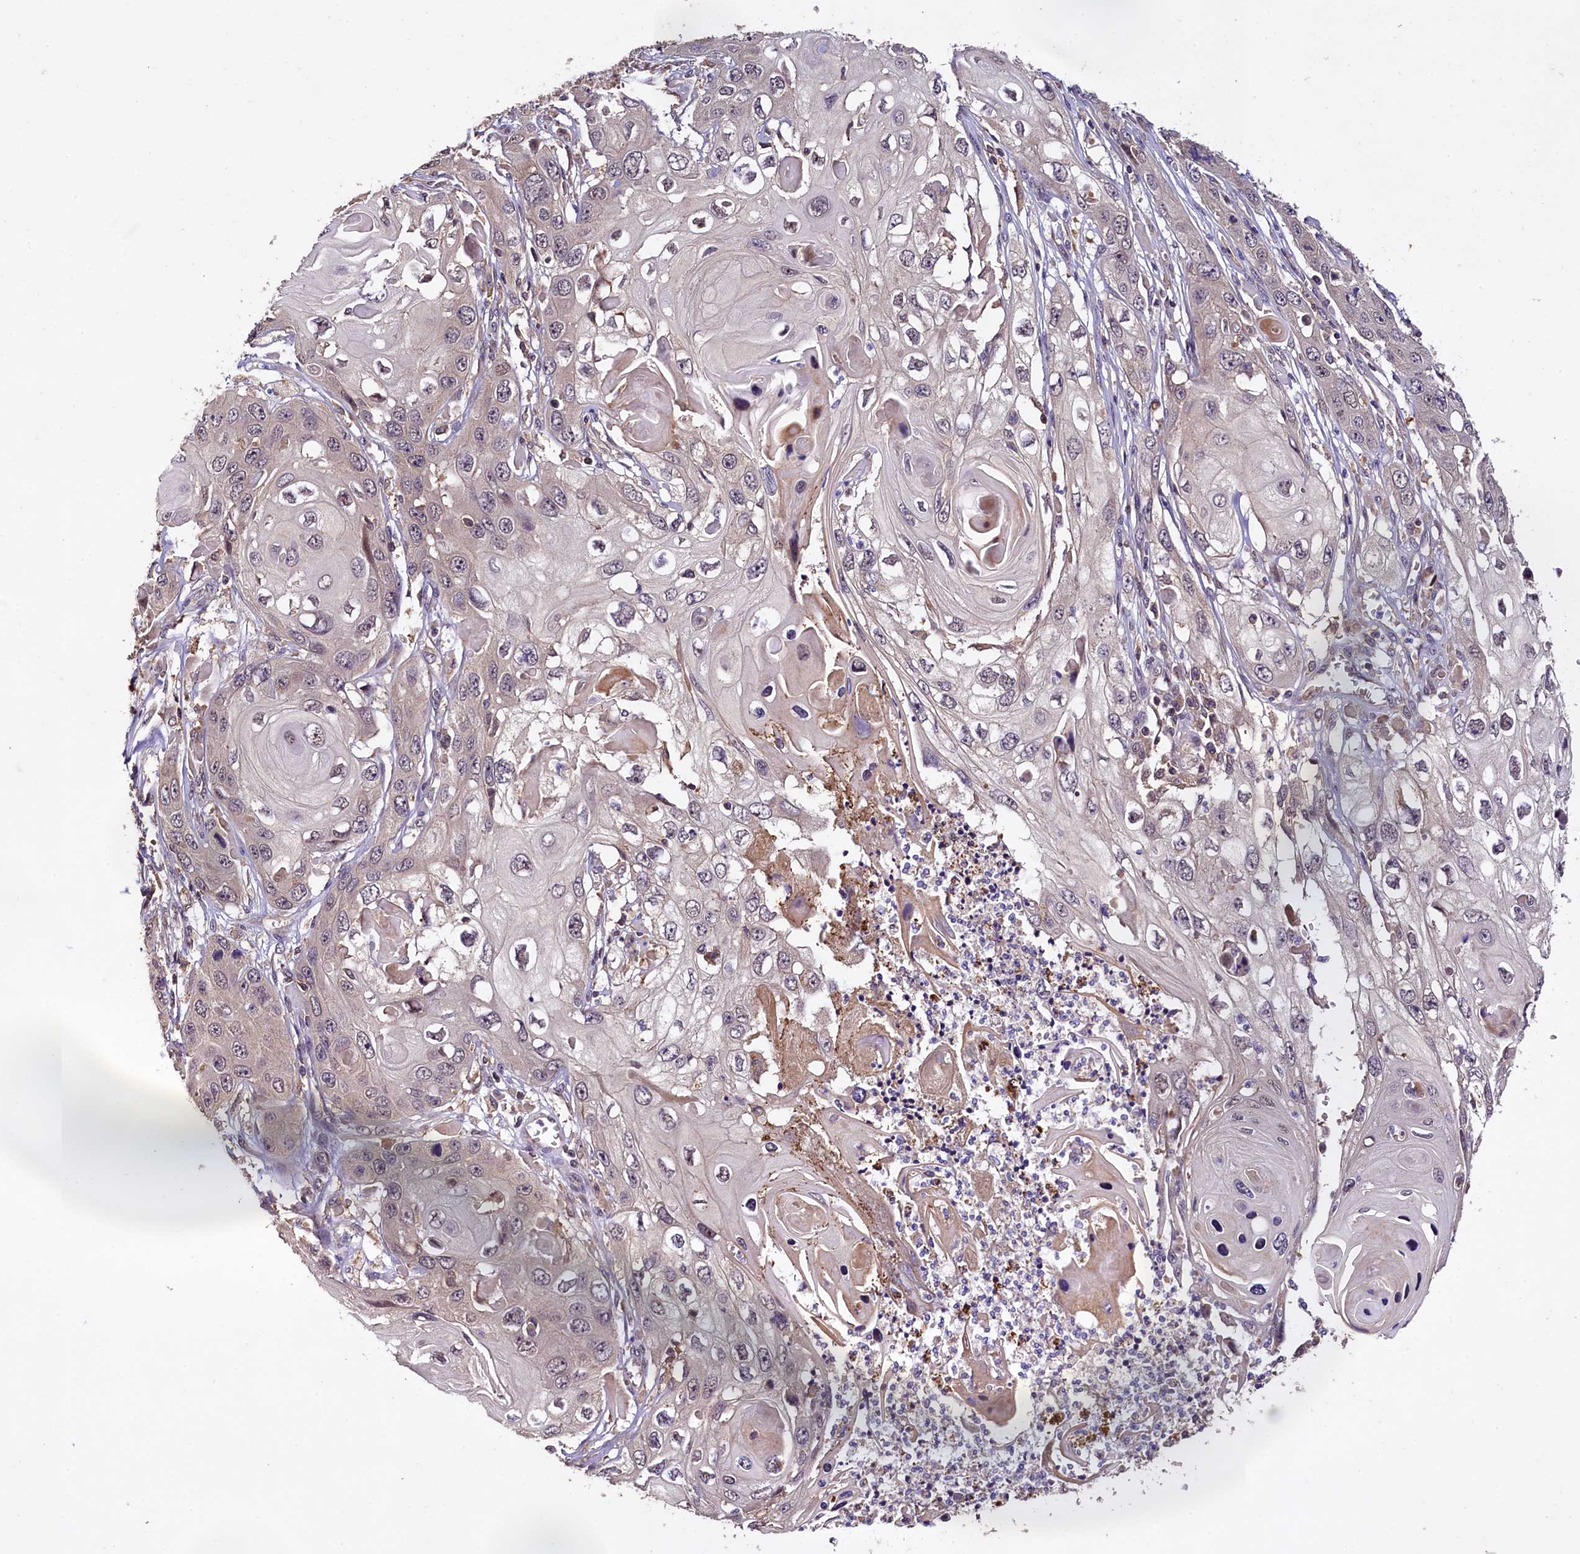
{"staining": {"intensity": "moderate", "quantity": "<25%", "location": "cytoplasmic/membranous"}, "tissue": "skin cancer", "cell_type": "Tumor cells", "image_type": "cancer", "snomed": [{"axis": "morphology", "description": "Squamous cell carcinoma, NOS"}, {"axis": "topography", "description": "Skin"}], "caption": "A micrograph of human skin squamous cell carcinoma stained for a protein demonstrates moderate cytoplasmic/membranous brown staining in tumor cells. The staining was performed using DAB (3,3'-diaminobenzidine), with brown indicating positive protein expression. Nuclei are stained blue with hematoxylin.", "gene": "PLXNB1", "patient": {"sex": "male", "age": 55}}